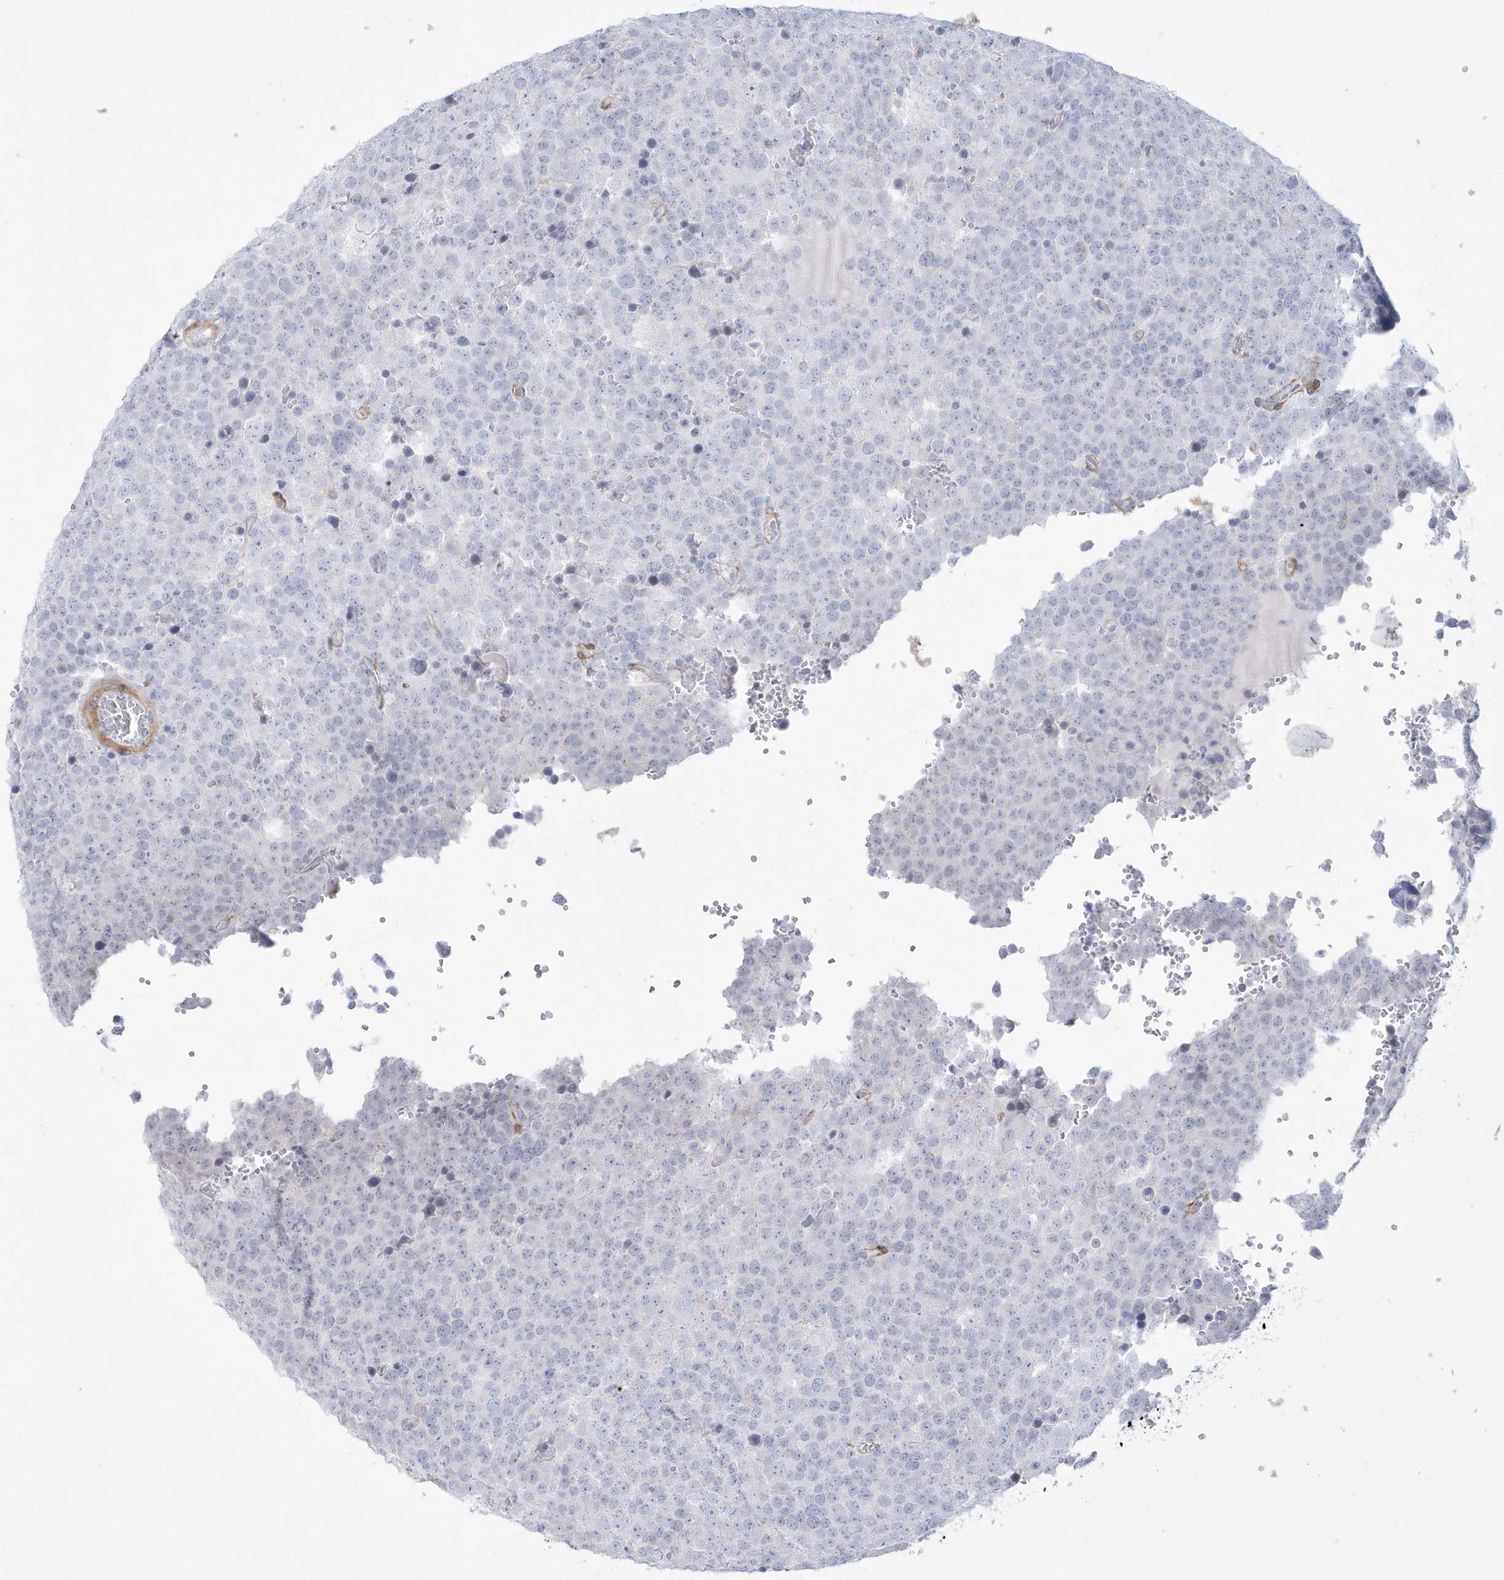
{"staining": {"intensity": "negative", "quantity": "none", "location": "none"}, "tissue": "testis cancer", "cell_type": "Tumor cells", "image_type": "cancer", "snomed": [{"axis": "morphology", "description": "Seminoma, NOS"}, {"axis": "topography", "description": "Testis"}], "caption": "Image shows no significant protein staining in tumor cells of seminoma (testis).", "gene": "WDR27", "patient": {"sex": "male", "age": 71}}